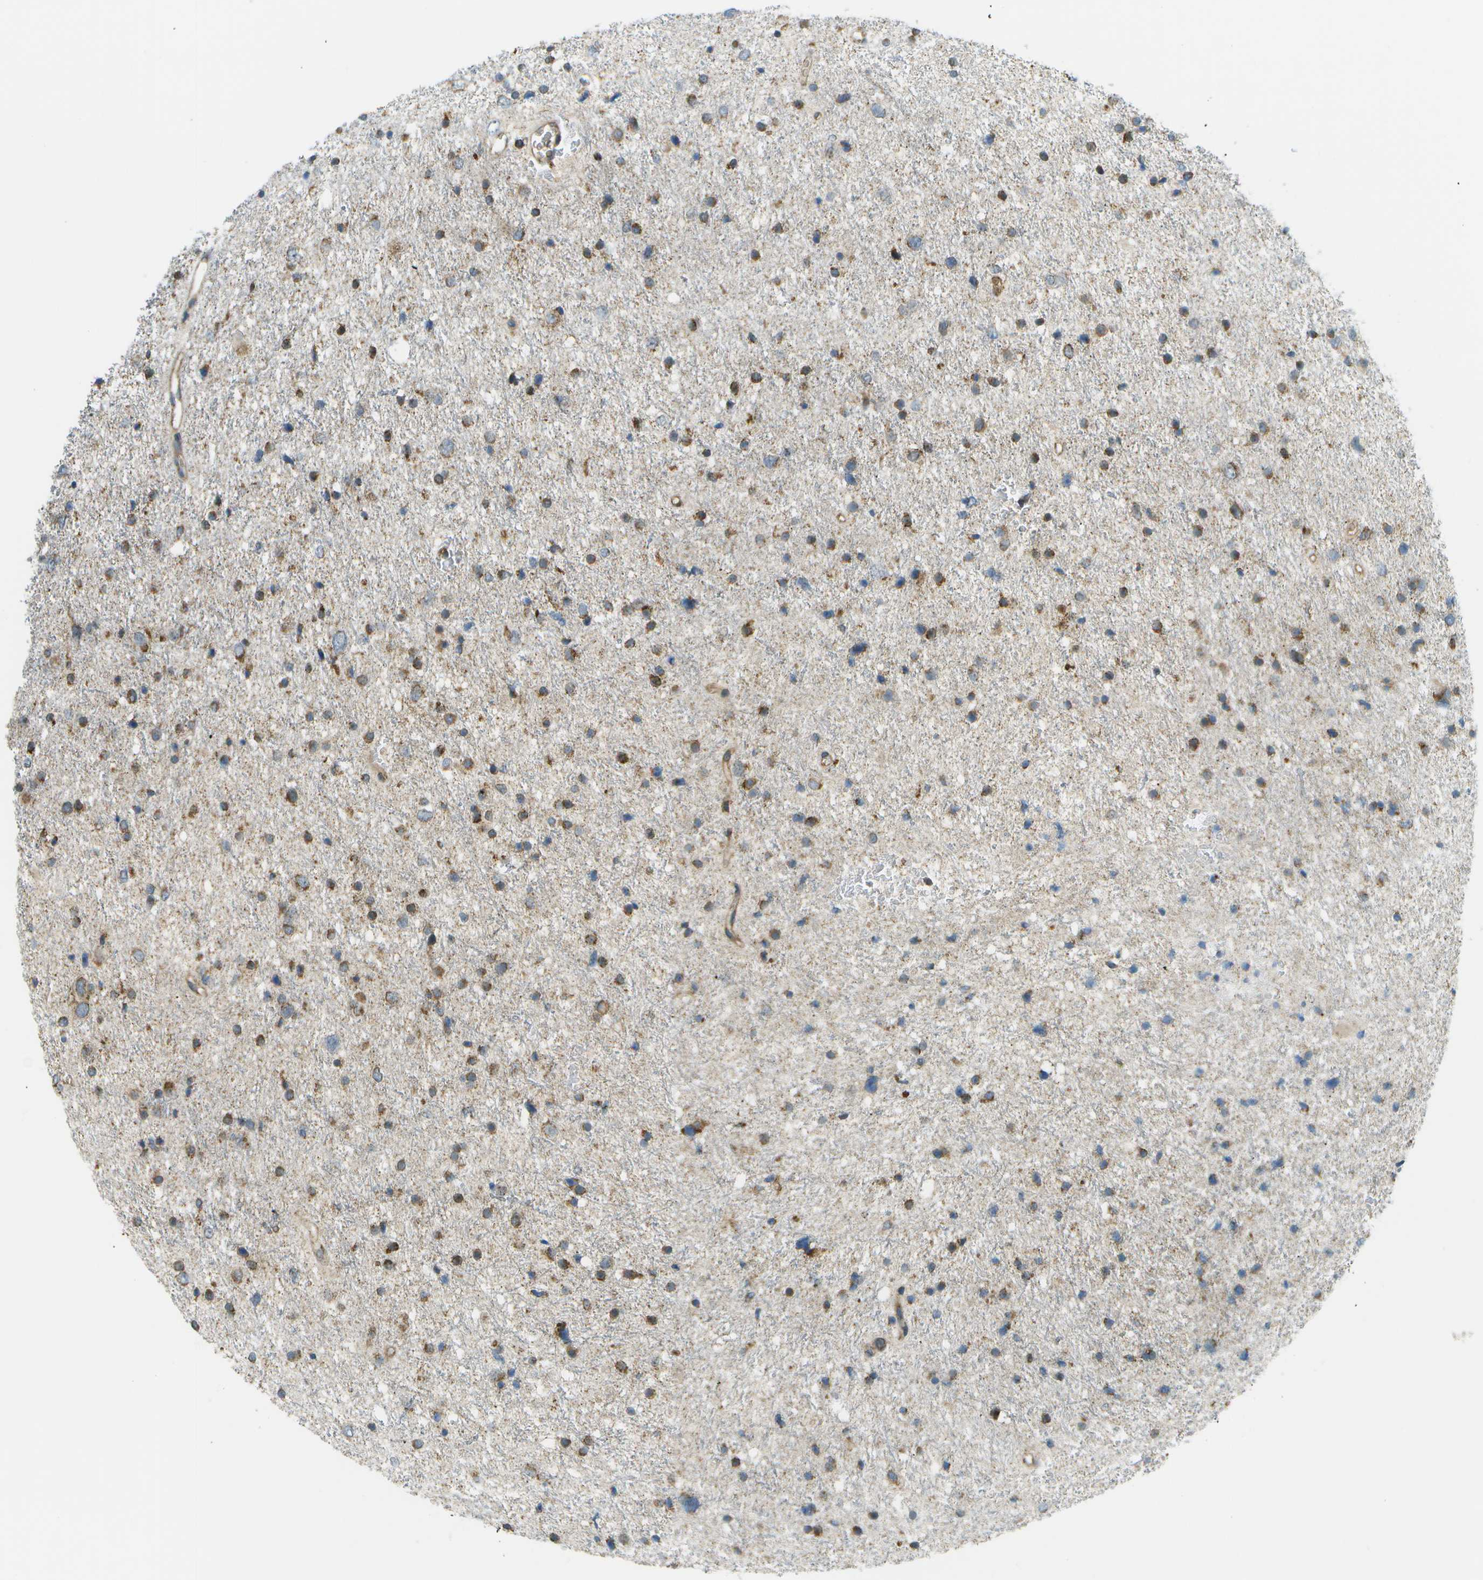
{"staining": {"intensity": "moderate", "quantity": "25%-75%", "location": "cytoplasmic/membranous"}, "tissue": "glioma", "cell_type": "Tumor cells", "image_type": "cancer", "snomed": [{"axis": "morphology", "description": "Glioma, malignant, Low grade"}, {"axis": "topography", "description": "Brain"}], "caption": "The micrograph shows staining of glioma, revealing moderate cytoplasmic/membranous protein positivity (brown color) within tumor cells. (IHC, brightfield microscopy, high magnification).", "gene": "USP30", "patient": {"sex": "female", "age": 37}}